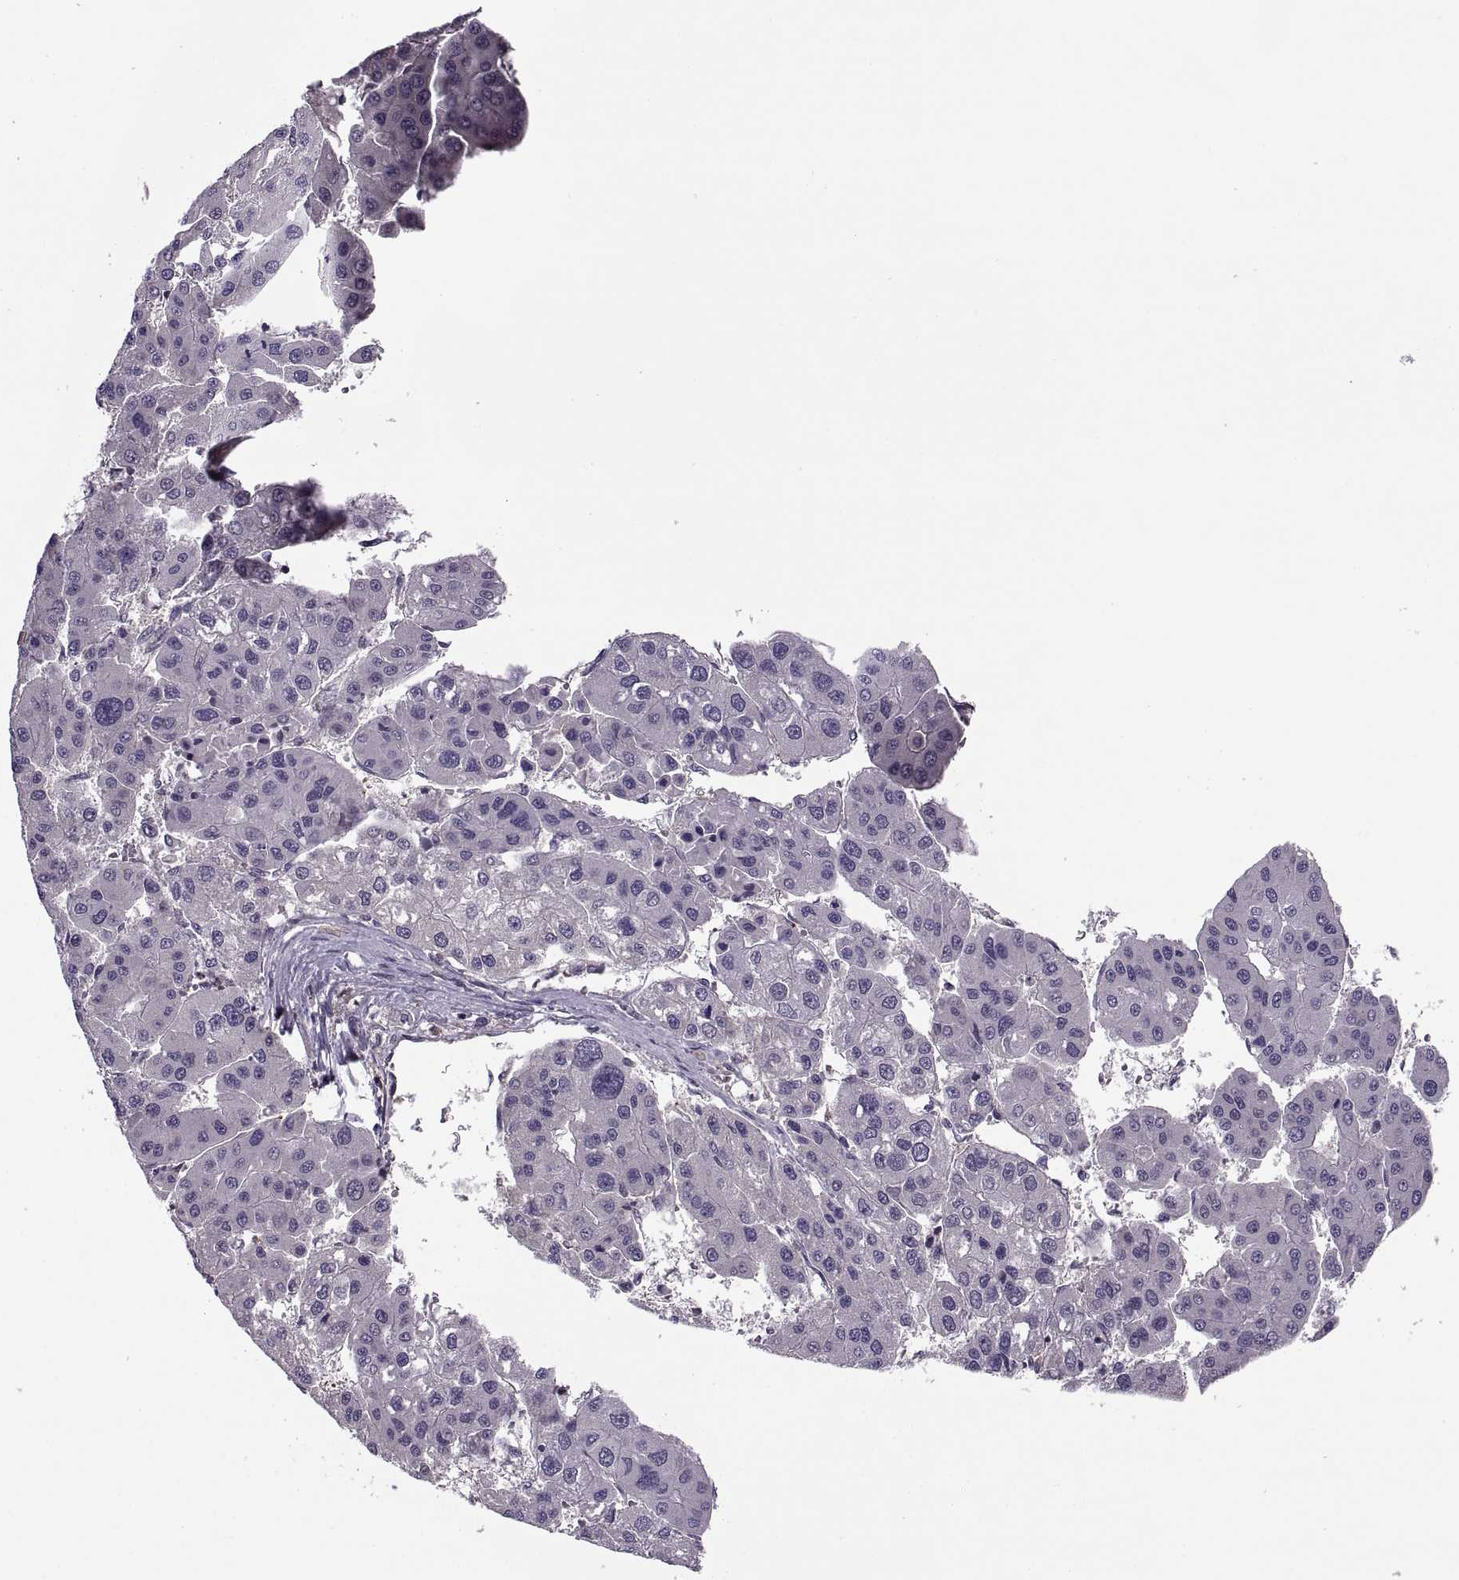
{"staining": {"intensity": "negative", "quantity": "none", "location": "none"}, "tissue": "liver cancer", "cell_type": "Tumor cells", "image_type": "cancer", "snomed": [{"axis": "morphology", "description": "Carcinoma, Hepatocellular, NOS"}, {"axis": "topography", "description": "Liver"}], "caption": "Tumor cells show no significant protein positivity in liver hepatocellular carcinoma.", "gene": "SLC2A3", "patient": {"sex": "male", "age": 73}}